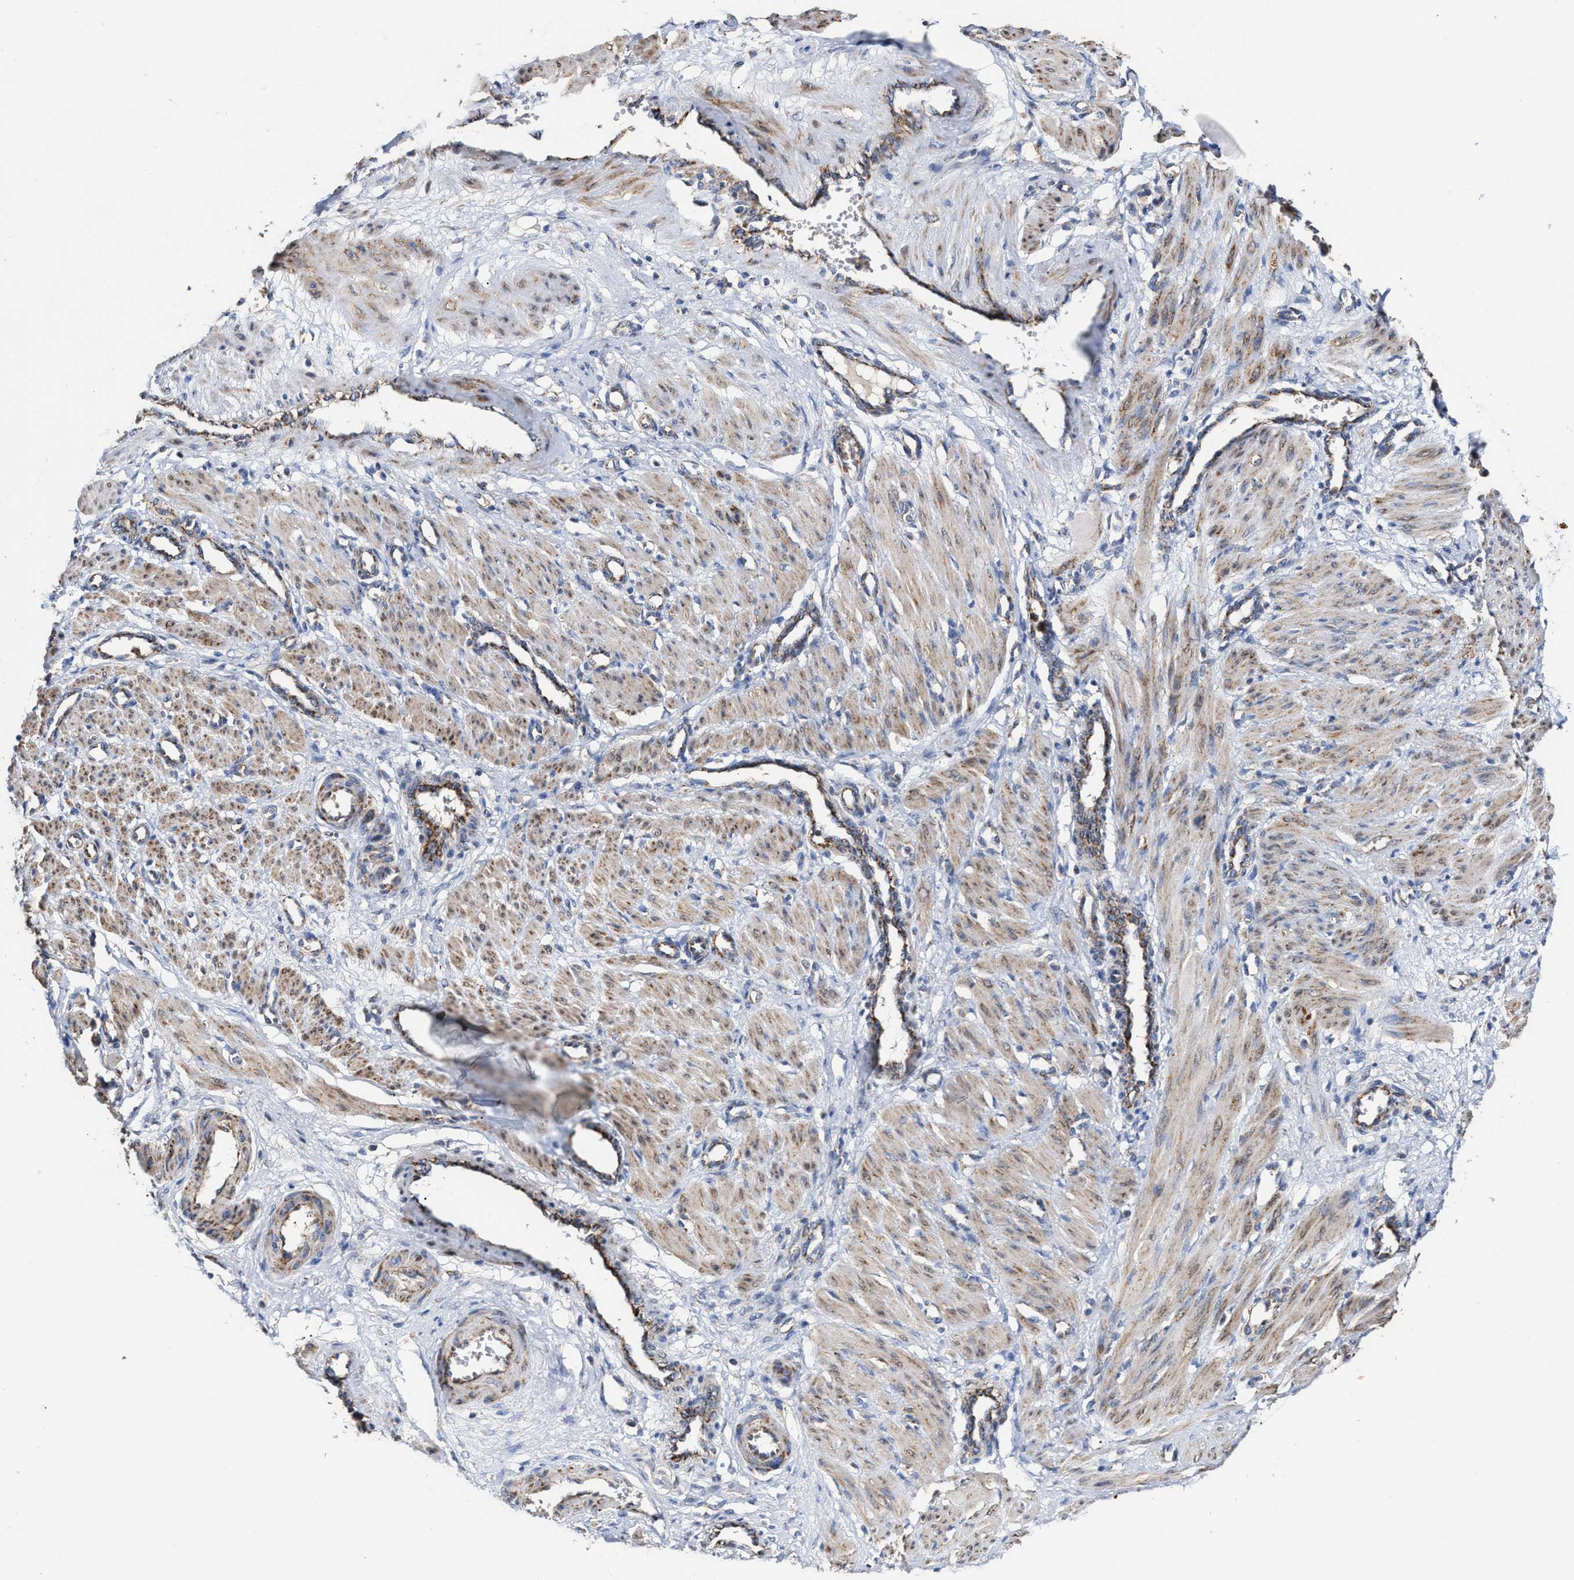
{"staining": {"intensity": "weak", "quantity": "25%-75%", "location": "cytoplasmic/membranous"}, "tissue": "smooth muscle", "cell_type": "Smooth muscle cells", "image_type": "normal", "snomed": [{"axis": "morphology", "description": "Normal tissue, NOS"}, {"axis": "topography", "description": "Endometrium"}], "caption": "Immunohistochemical staining of unremarkable smooth muscle reveals low levels of weak cytoplasmic/membranous positivity in about 25%-75% of smooth muscle cells.", "gene": "MECR", "patient": {"sex": "female", "age": 33}}